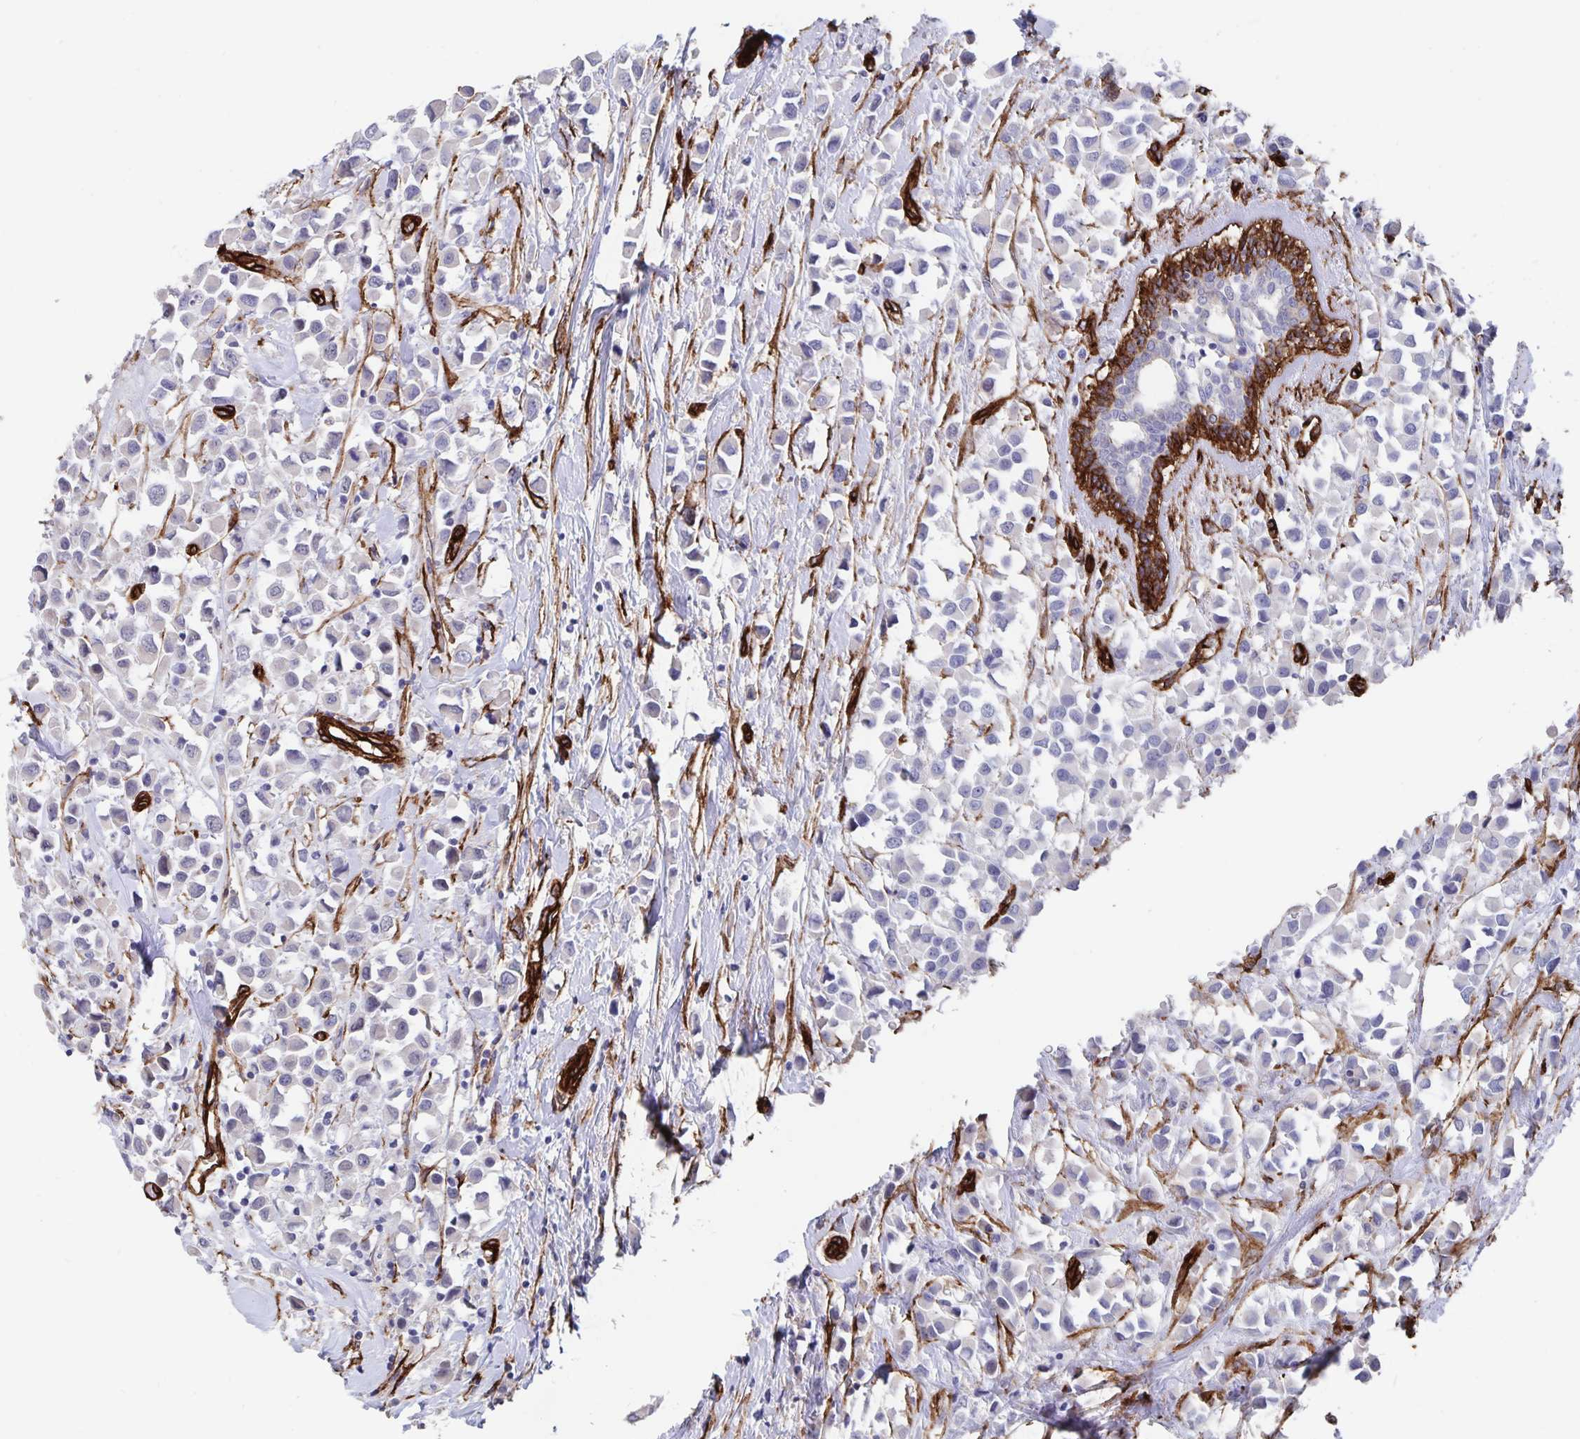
{"staining": {"intensity": "negative", "quantity": "none", "location": "none"}, "tissue": "breast cancer", "cell_type": "Tumor cells", "image_type": "cancer", "snomed": [{"axis": "morphology", "description": "Duct carcinoma"}, {"axis": "topography", "description": "Breast"}], "caption": "An IHC histopathology image of infiltrating ductal carcinoma (breast) is shown. There is no staining in tumor cells of infiltrating ductal carcinoma (breast).", "gene": "DCHS2", "patient": {"sex": "female", "age": 61}}